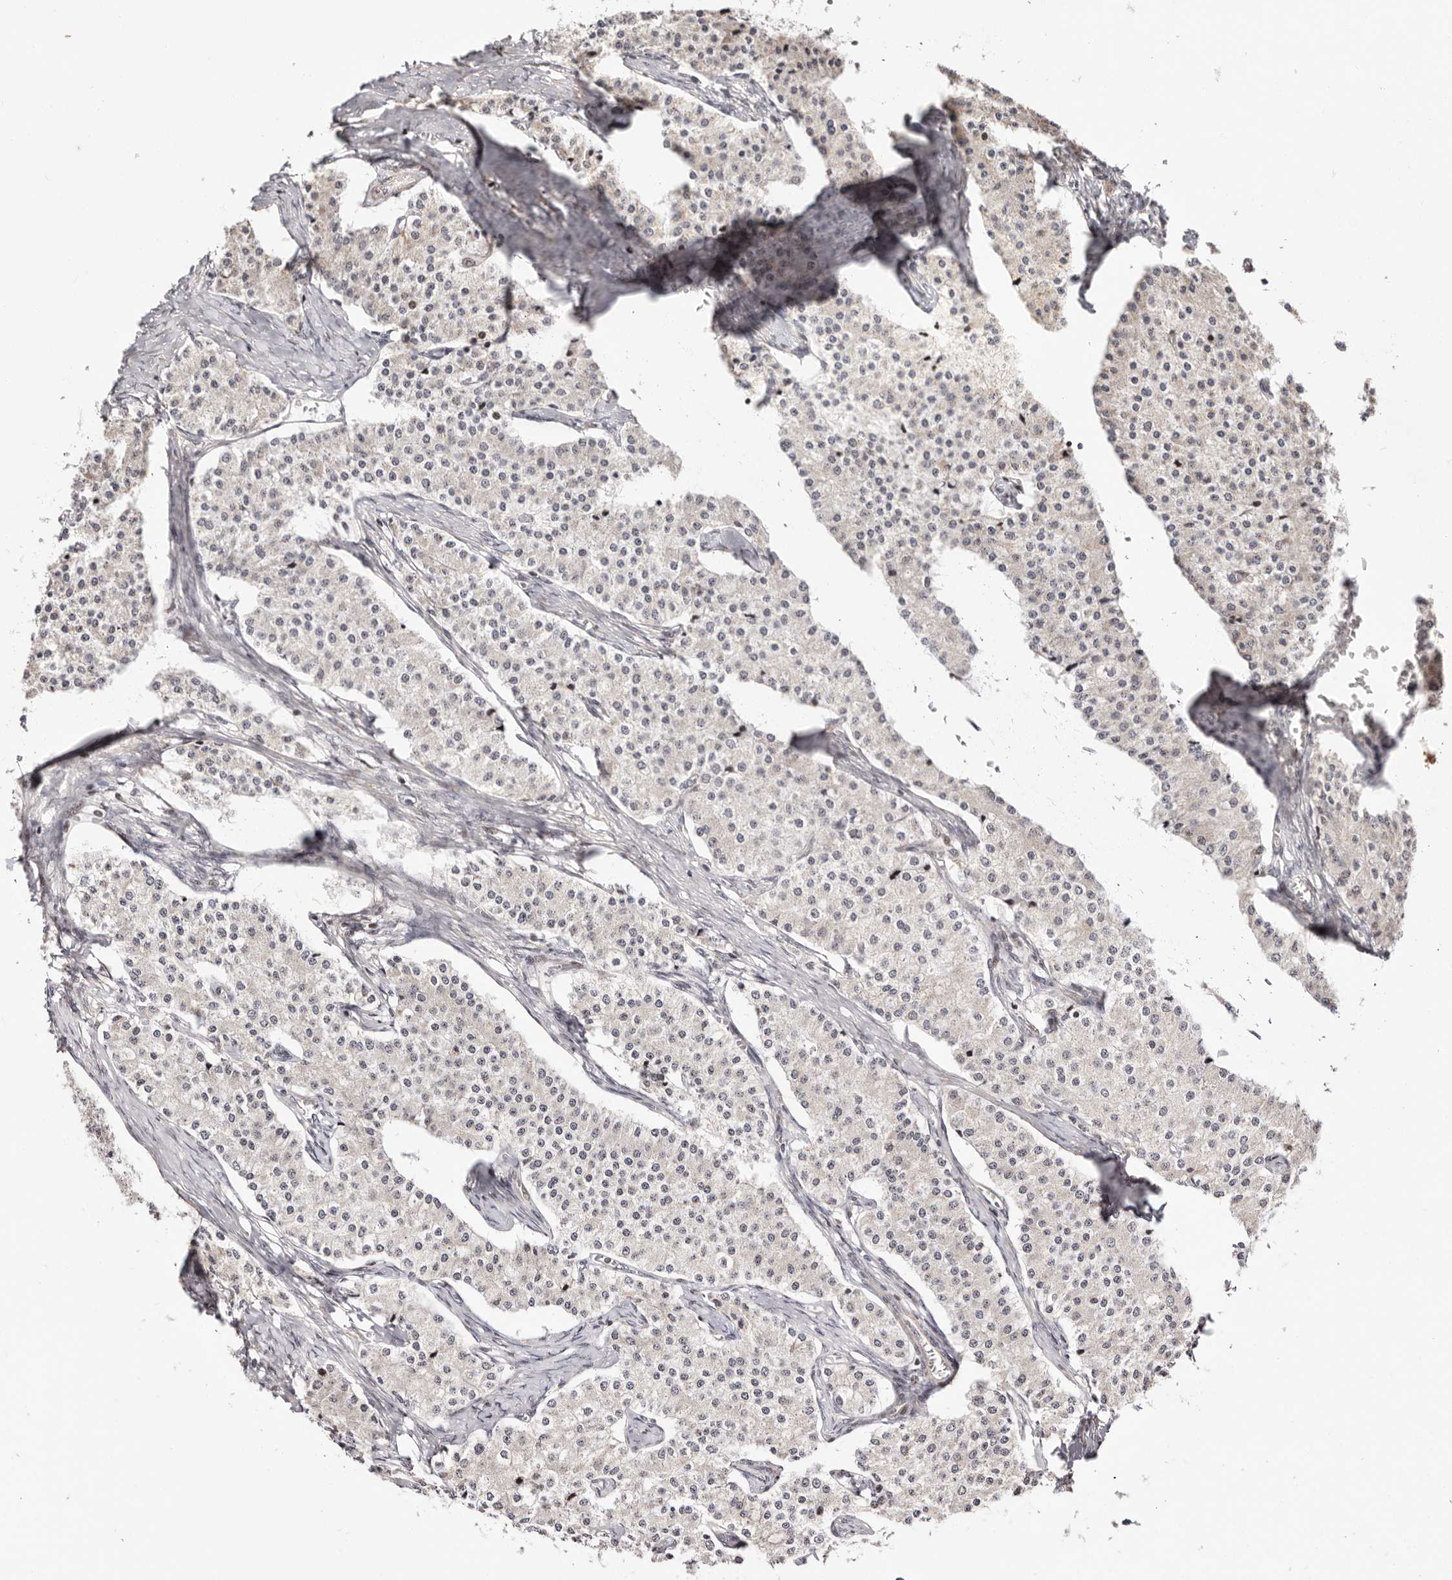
{"staining": {"intensity": "negative", "quantity": "none", "location": "none"}, "tissue": "carcinoid", "cell_type": "Tumor cells", "image_type": "cancer", "snomed": [{"axis": "morphology", "description": "Carcinoid, malignant, NOS"}, {"axis": "topography", "description": "Colon"}], "caption": "Immunohistochemical staining of human malignant carcinoid reveals no significant staining in tumor cells. (DAB (3,3'-diaminobenzidine) immunohistochemistry with hematoxylin counter stain).", "gene": "HIVEP3", "patient": {"sex": "female", "age": 52}}